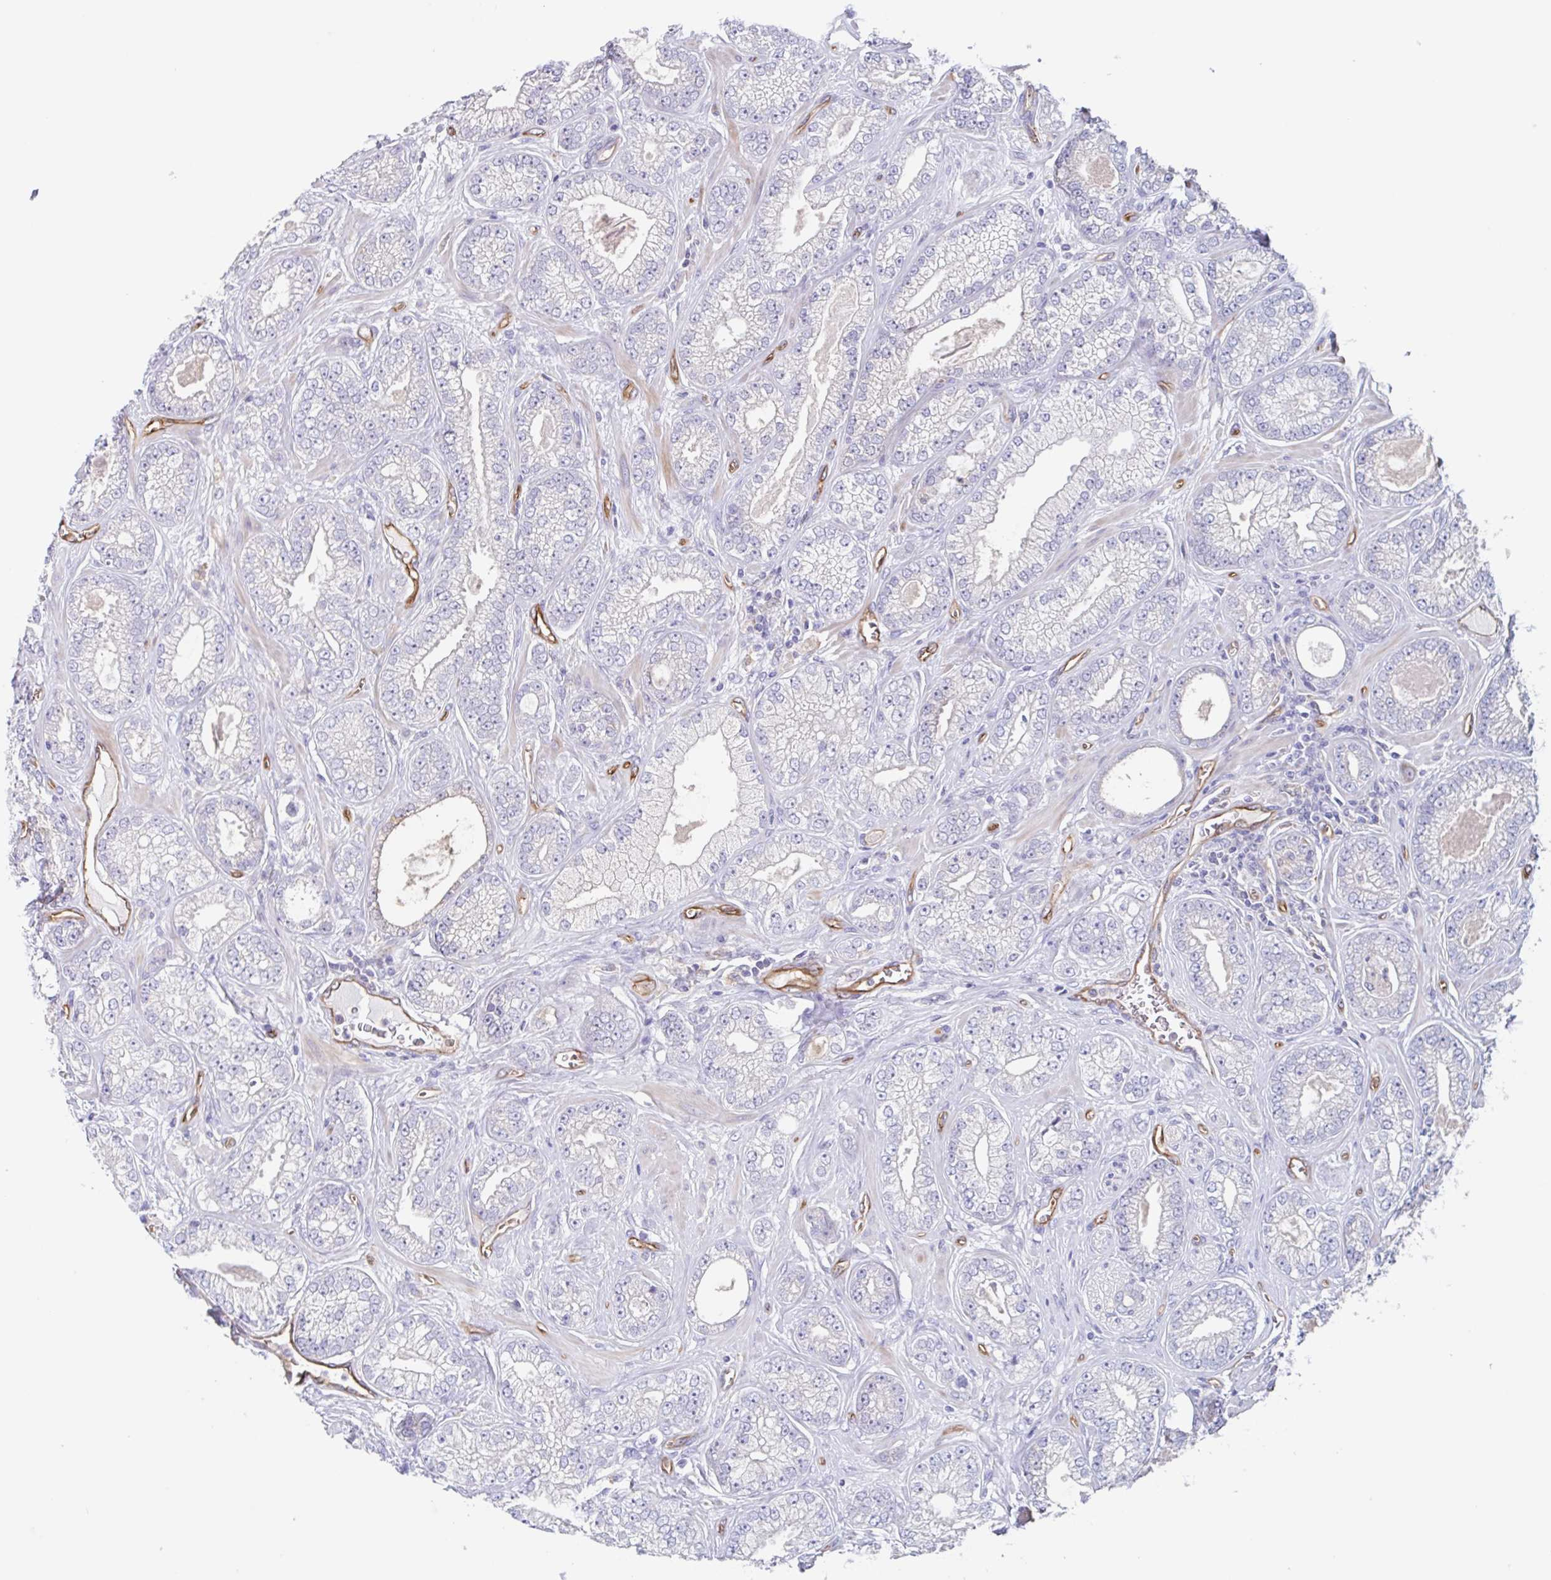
{"staining": {"intensity": "negative", "quantity": "none", "location": "none"}, "tissue": "prostate cancer", "cell_type": "Tumor cells", "image_type": "cancer", "snomed": [{"axis": "morphology", "description": "Adenocarcinoma, High grade"}, {"axis": "topography", "description": "Prostate"}], "caption": "Protein analysis of prostate cancer reveals no significant expression in tumor cells.", "gene": "EHD4", "patient": {"sex": "male", "age": 66}}